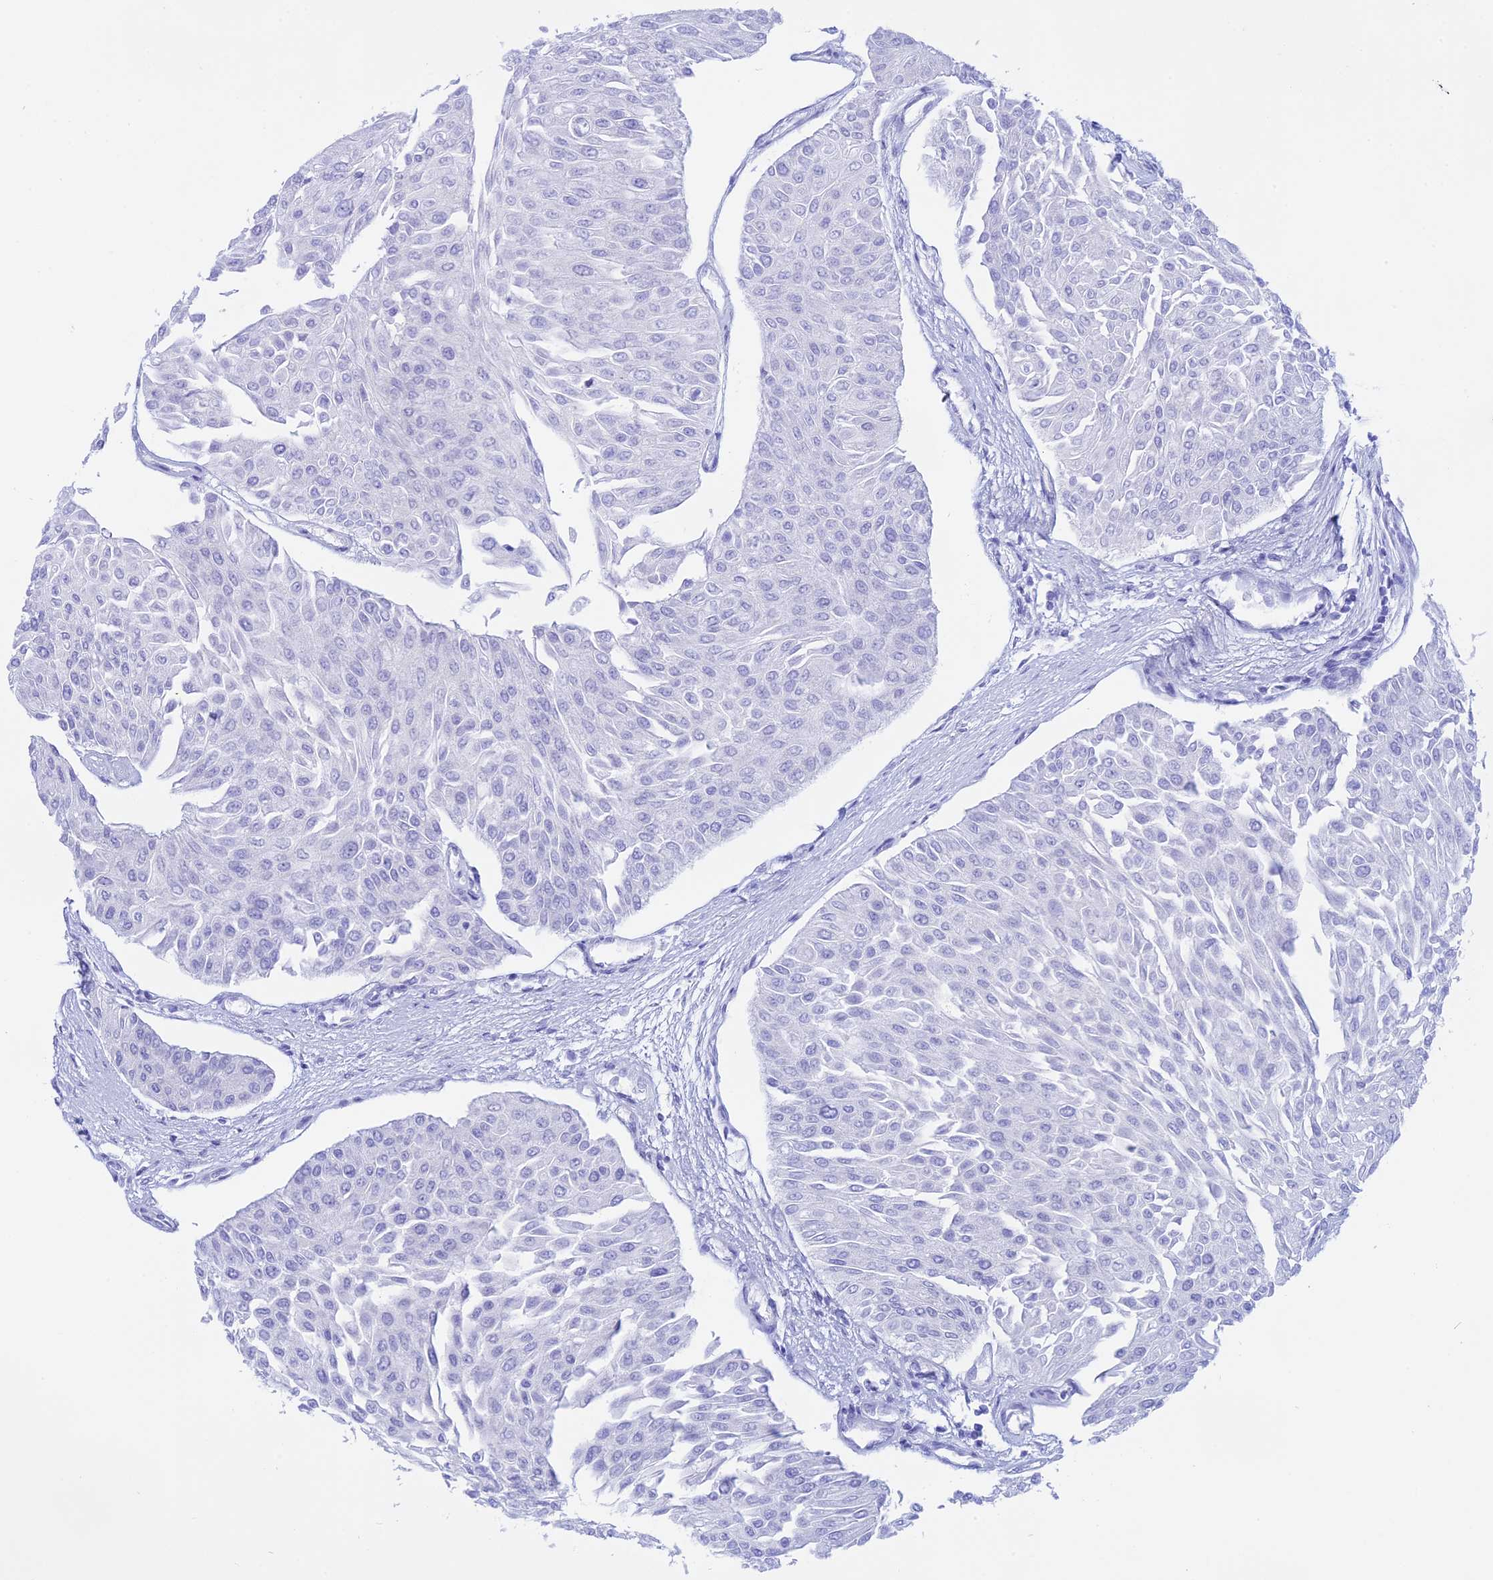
{"staining": {"intensity": "negative", "quantity": "none", "location": "none"}, "tissue": "urothelial cancer", "cell_type": "Tumor cells", "image_type": "cancer", "snomed": [{"axis": "morphology", "description": "Urothelial carcinoma, Low grade"}, {"axis": "topography", "description": "Urinary bladder"}], "caption": "Human urothelial cancer stained for a protein using immunohistochemistry demonstrates no positivity in tumor cells.", "gene": "ISCA1", "patient": {"sex": "male", "age": 67}}